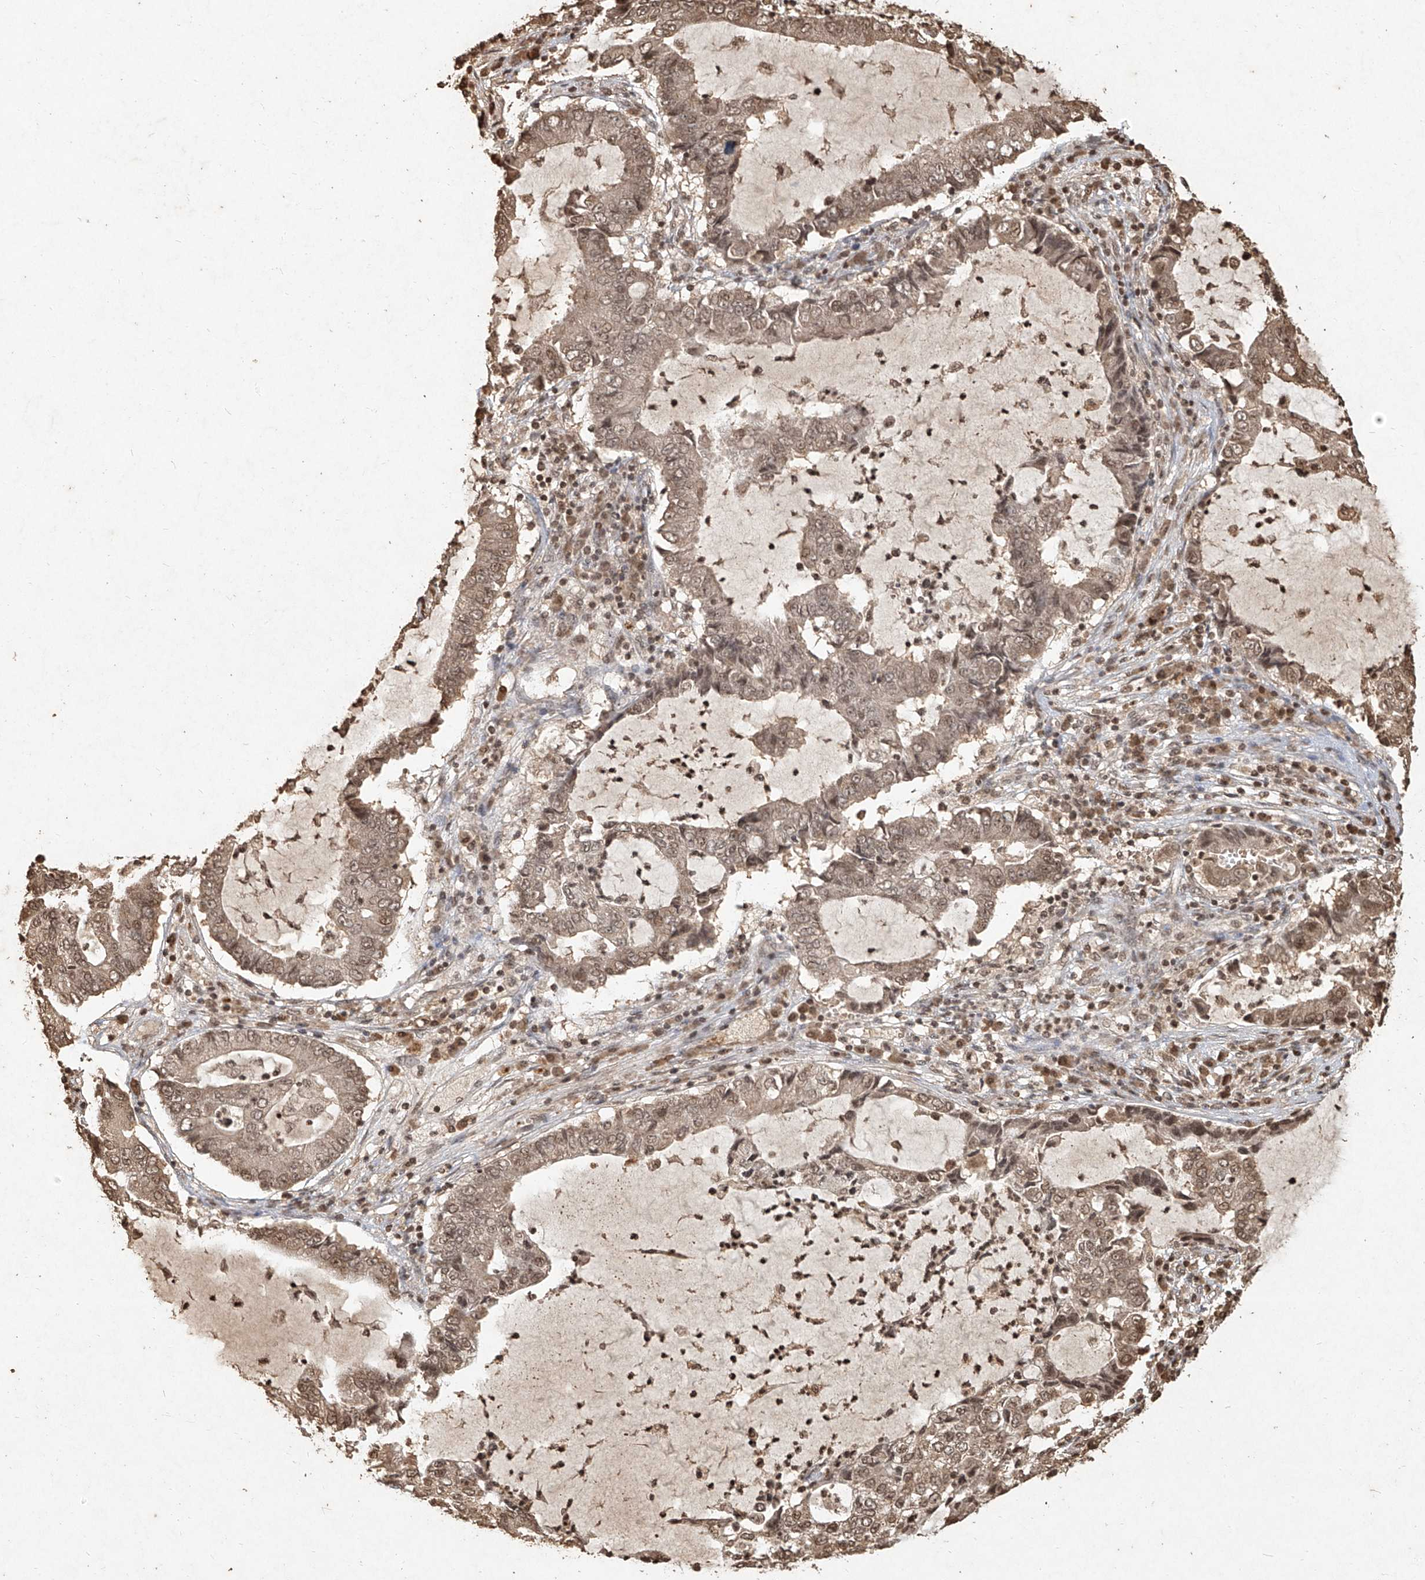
{"staining": {"intensity": "weak", "quantity": ">75%", "location": "cytoplasmic/membranous,nuclear"}, "tissue": "lung cancer", "cell_type": "Tumor cells", "image_type": "cancer", "snomed": [{"axis": "morphology", "description": "Adenocarcinoma, NOS"}, {"axis": "topography", "description": "Lung"}], "caption": "Tumor cells demonstrate low levels of weak cytoplasmic/membranous and nuclear staining in about >75% of cells in human lung adenocarcinoma. The staining was performed using DAB (3,3'-diaminobenzidine) to visualize the protein expression in brown, while the nuclei were stained in blue with hematoxylin (Magnification: 20x).", "gene": "UBE2K", "patient": {"sex": "female", "age": 51}}